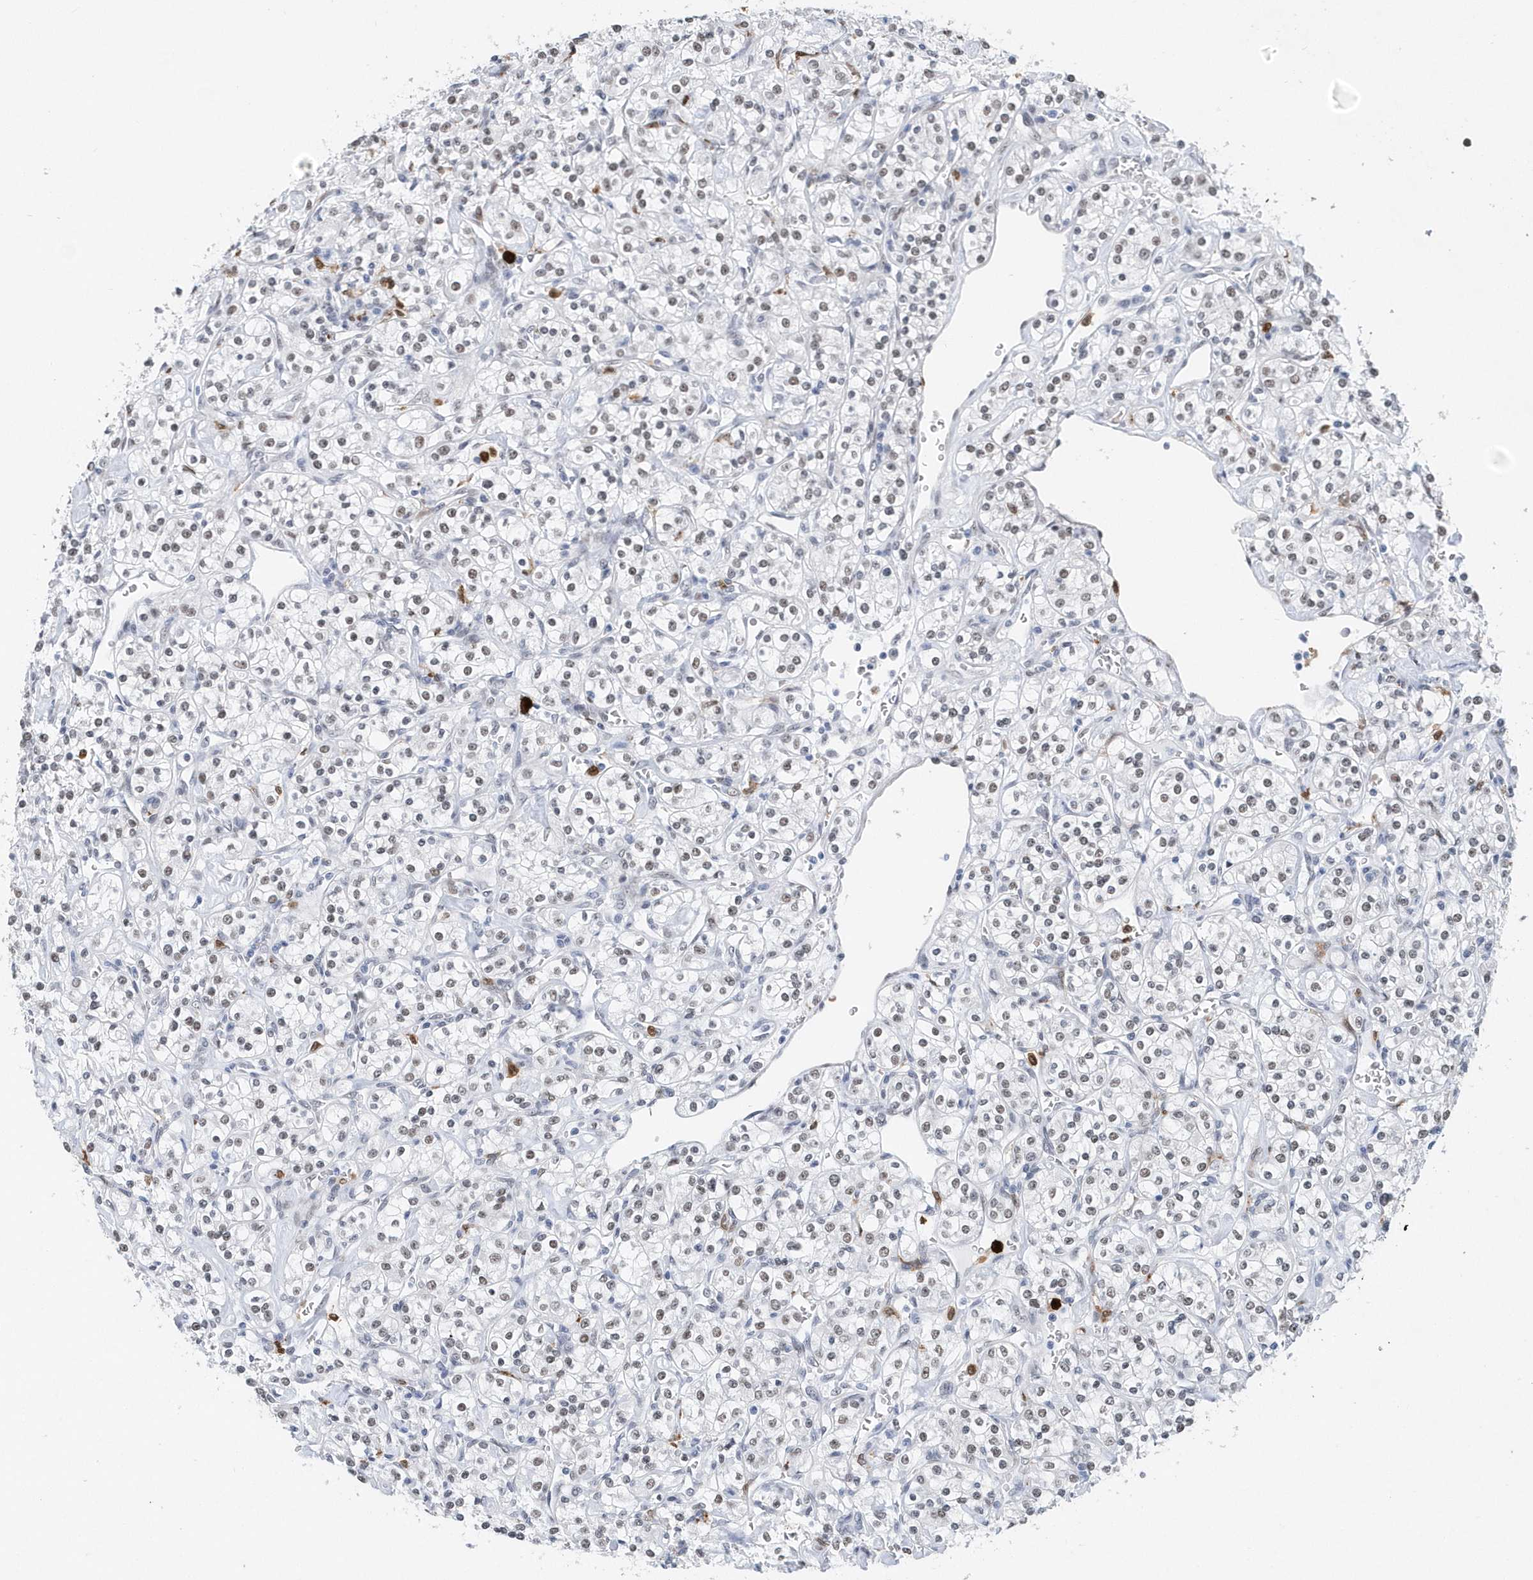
{"staining": {"intensity": "weak", "quantity": "<25%", "location": "nuclear"}, "tissue": "renal cancer", "cell_type": "Tumor cells", "image_type": "cancer", "snomed": [{"axis": "morphology", "description": "Adenocarcinoma, NOS"}, {"axis": "topography", "description": "Kidney"}], "caption": "The photomicrograph demonstrates no staining of tumor cells in renal adenocarcinoma. (DAB immunohistochemistry (IHC) with hematoxylin counter stain).", "gene": "RPP30", "patient": {"sex": "male", "age": 77}}